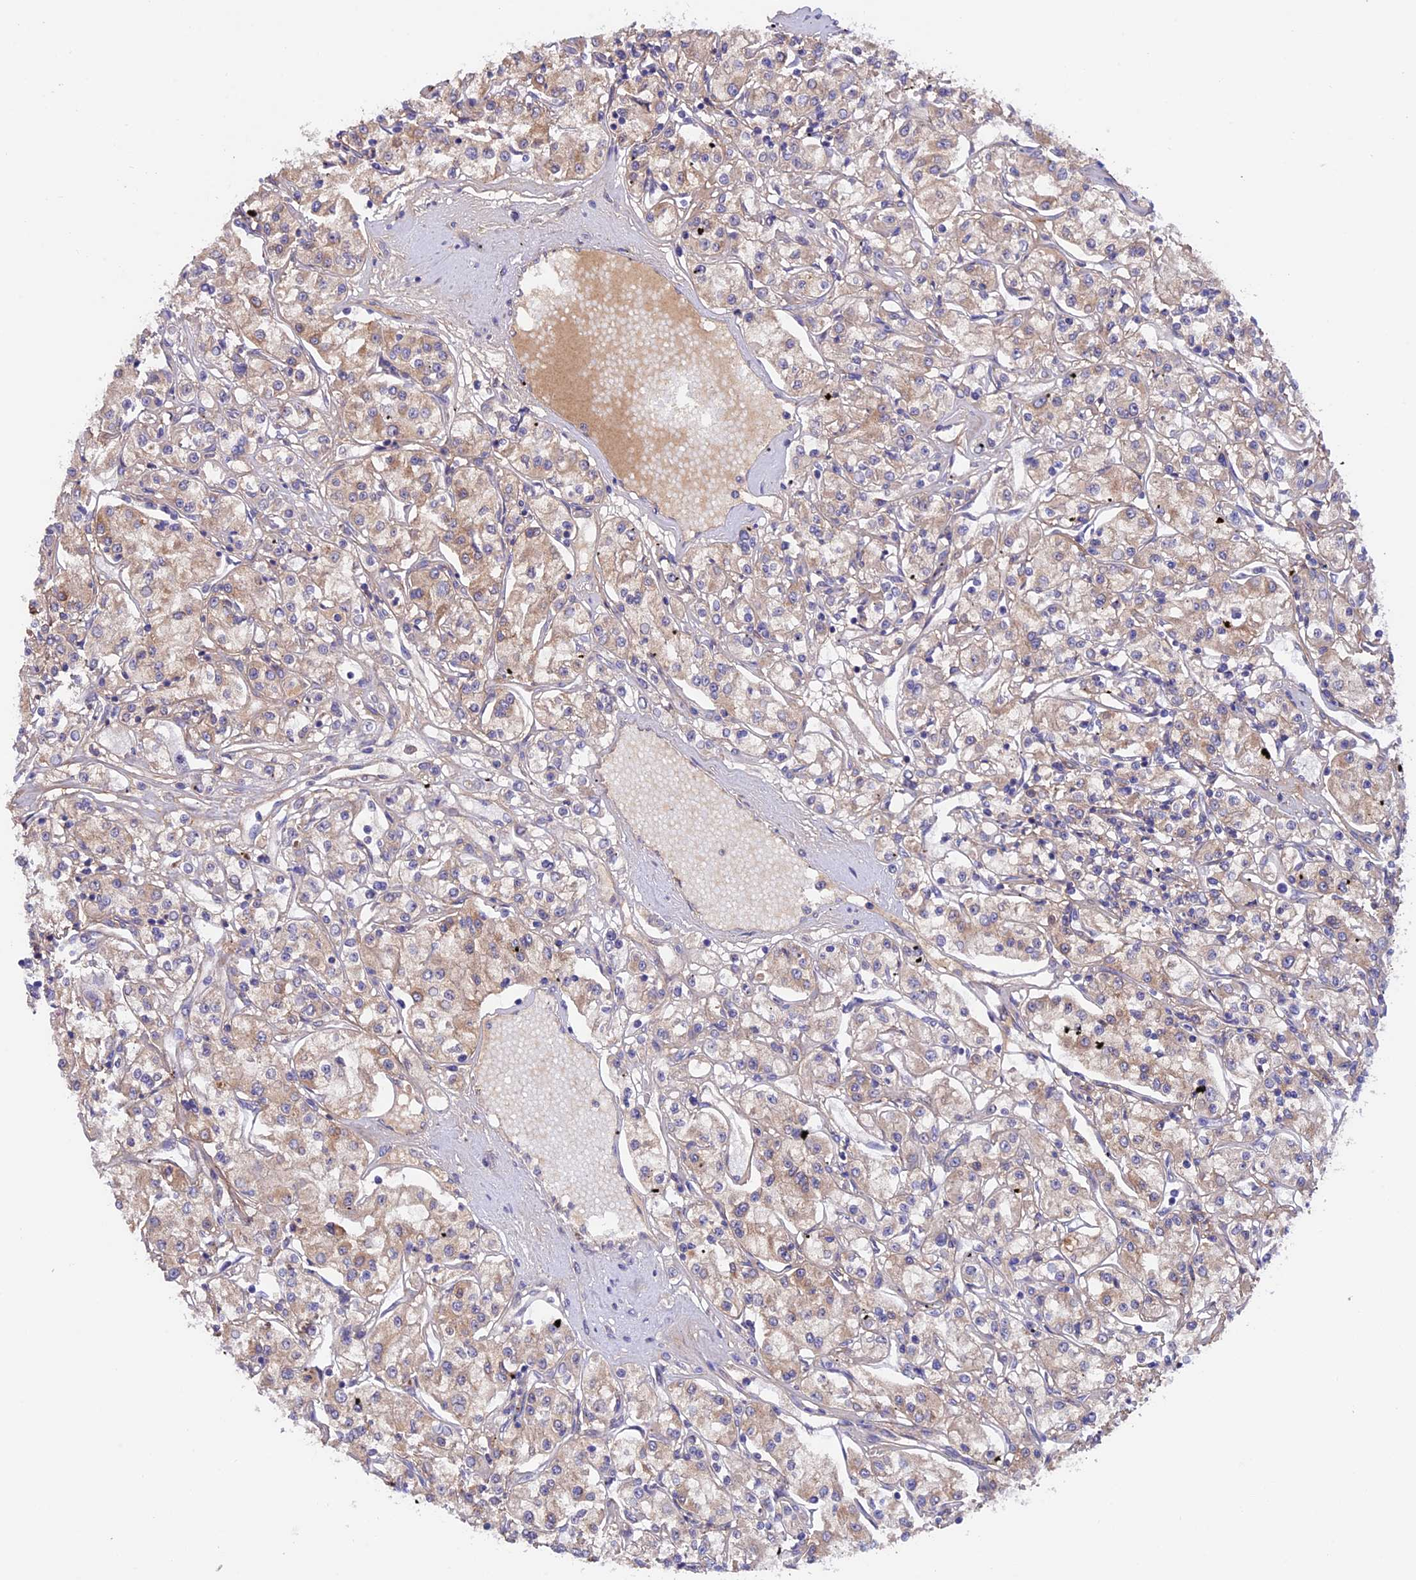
{"staining": {"intensity": "weak", "quantity": "<25%", "location": "cytoplasmic/membranous"}, "tissue": "renal cancer", "cell_type": "Tumor cells", "image_type": "cancer", "snomed": [{"axis": "morphology", "description": "Adenocarcinoma, NOS"}, {"axis": "topography", "description": "Kidney"}], "caption": "Immunohistochemical staining of renal cancer (adenocarcinoma) shows no significant staining in tumor cells.", "gene": "COL4A3", "patient": {"sex": "female", "age": 59}}